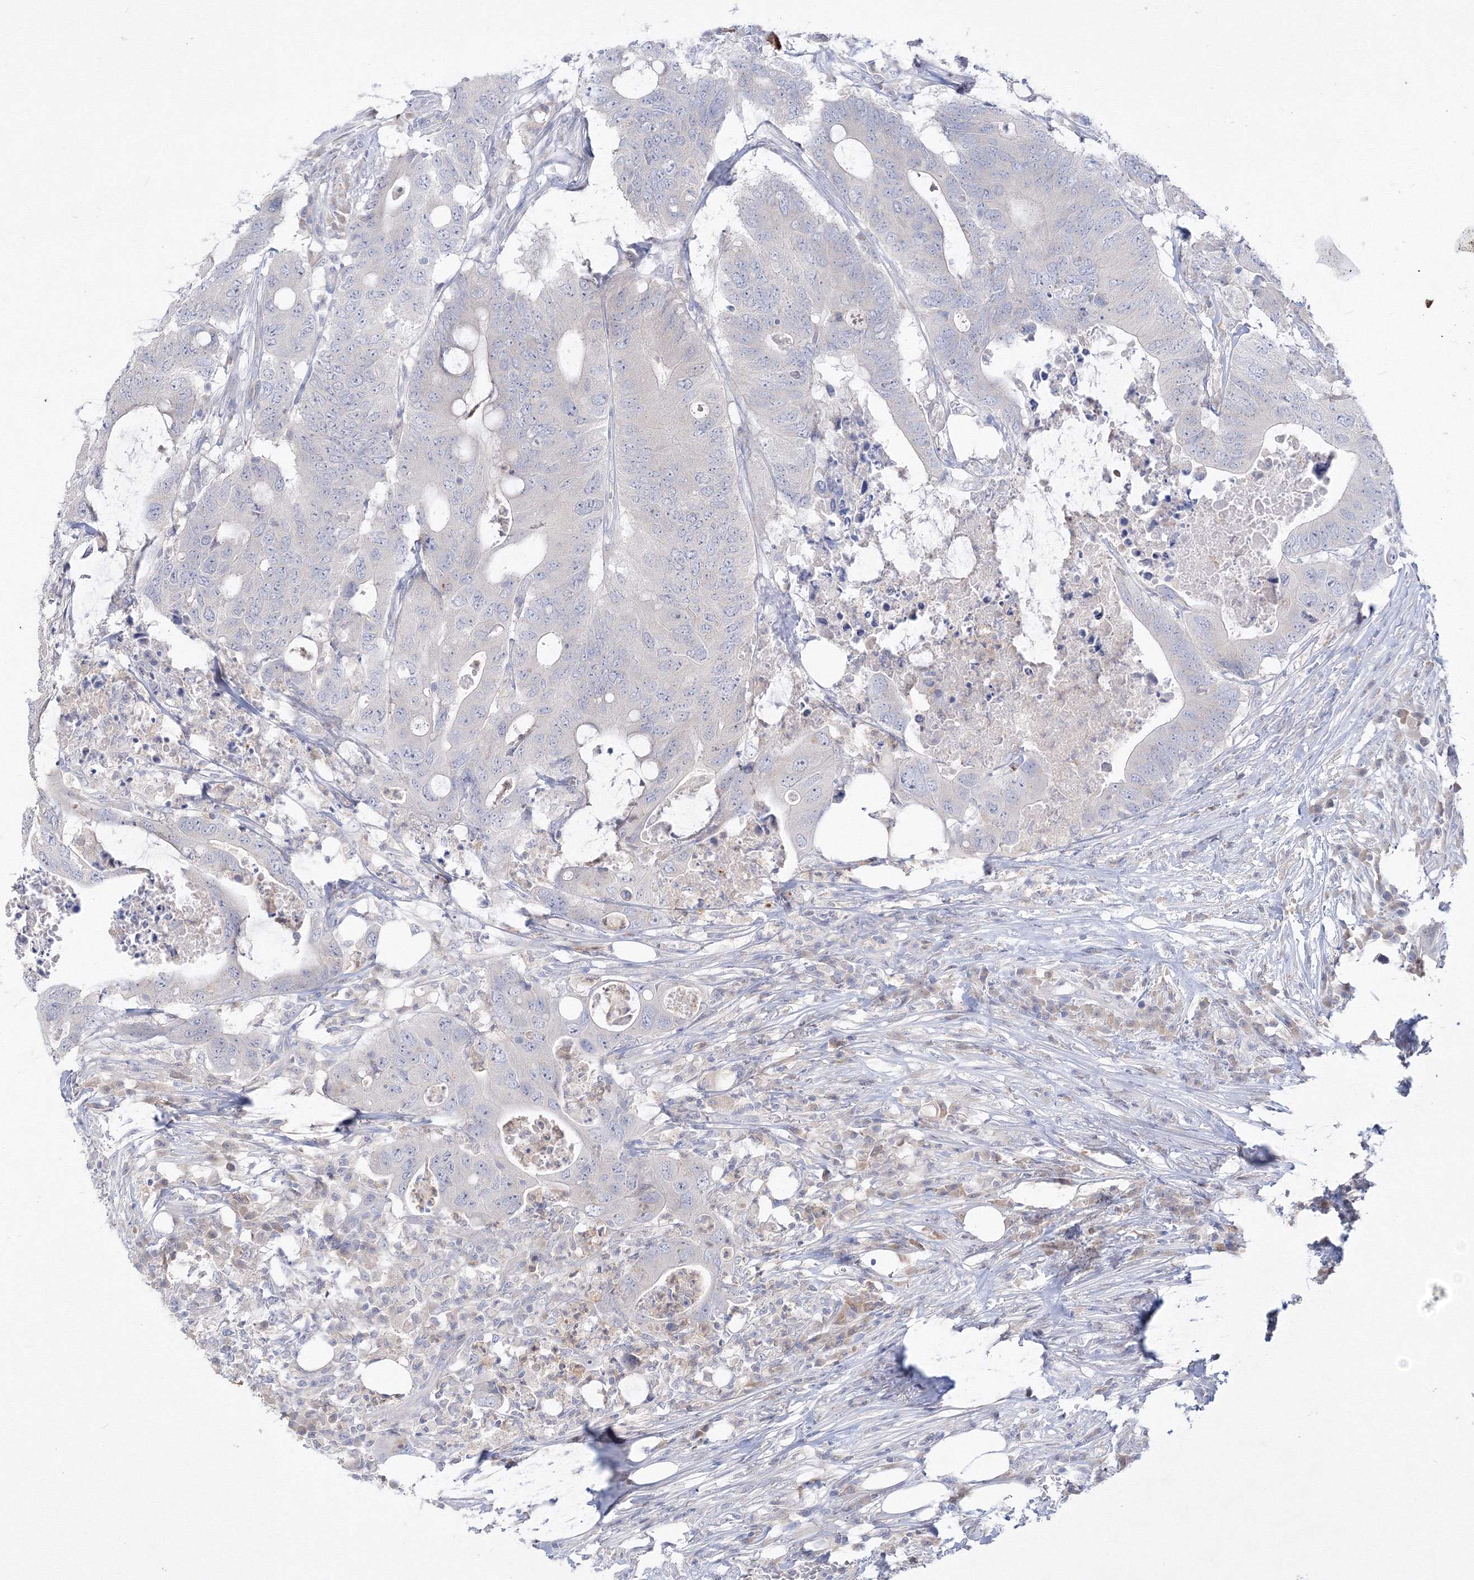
{"staining": {"intensity": "negative", "quantity": "none", "location": "none"}, "tissue": "colorectal cancer", "cell_type": "Tumor cells", "image_type": "cancer", "snomed": [{"axis": "morphology", "description": "Adenocarcinoma, NOS"}, {"axis": "topography", "description": "Colon"}], "caption": "The immunohistochemistry histopathology image has no significant positivity in tumor cells of colorectal cancer tissue.", "gene": "FBXL8", "patient": {"sex": "male", "age": 71}}